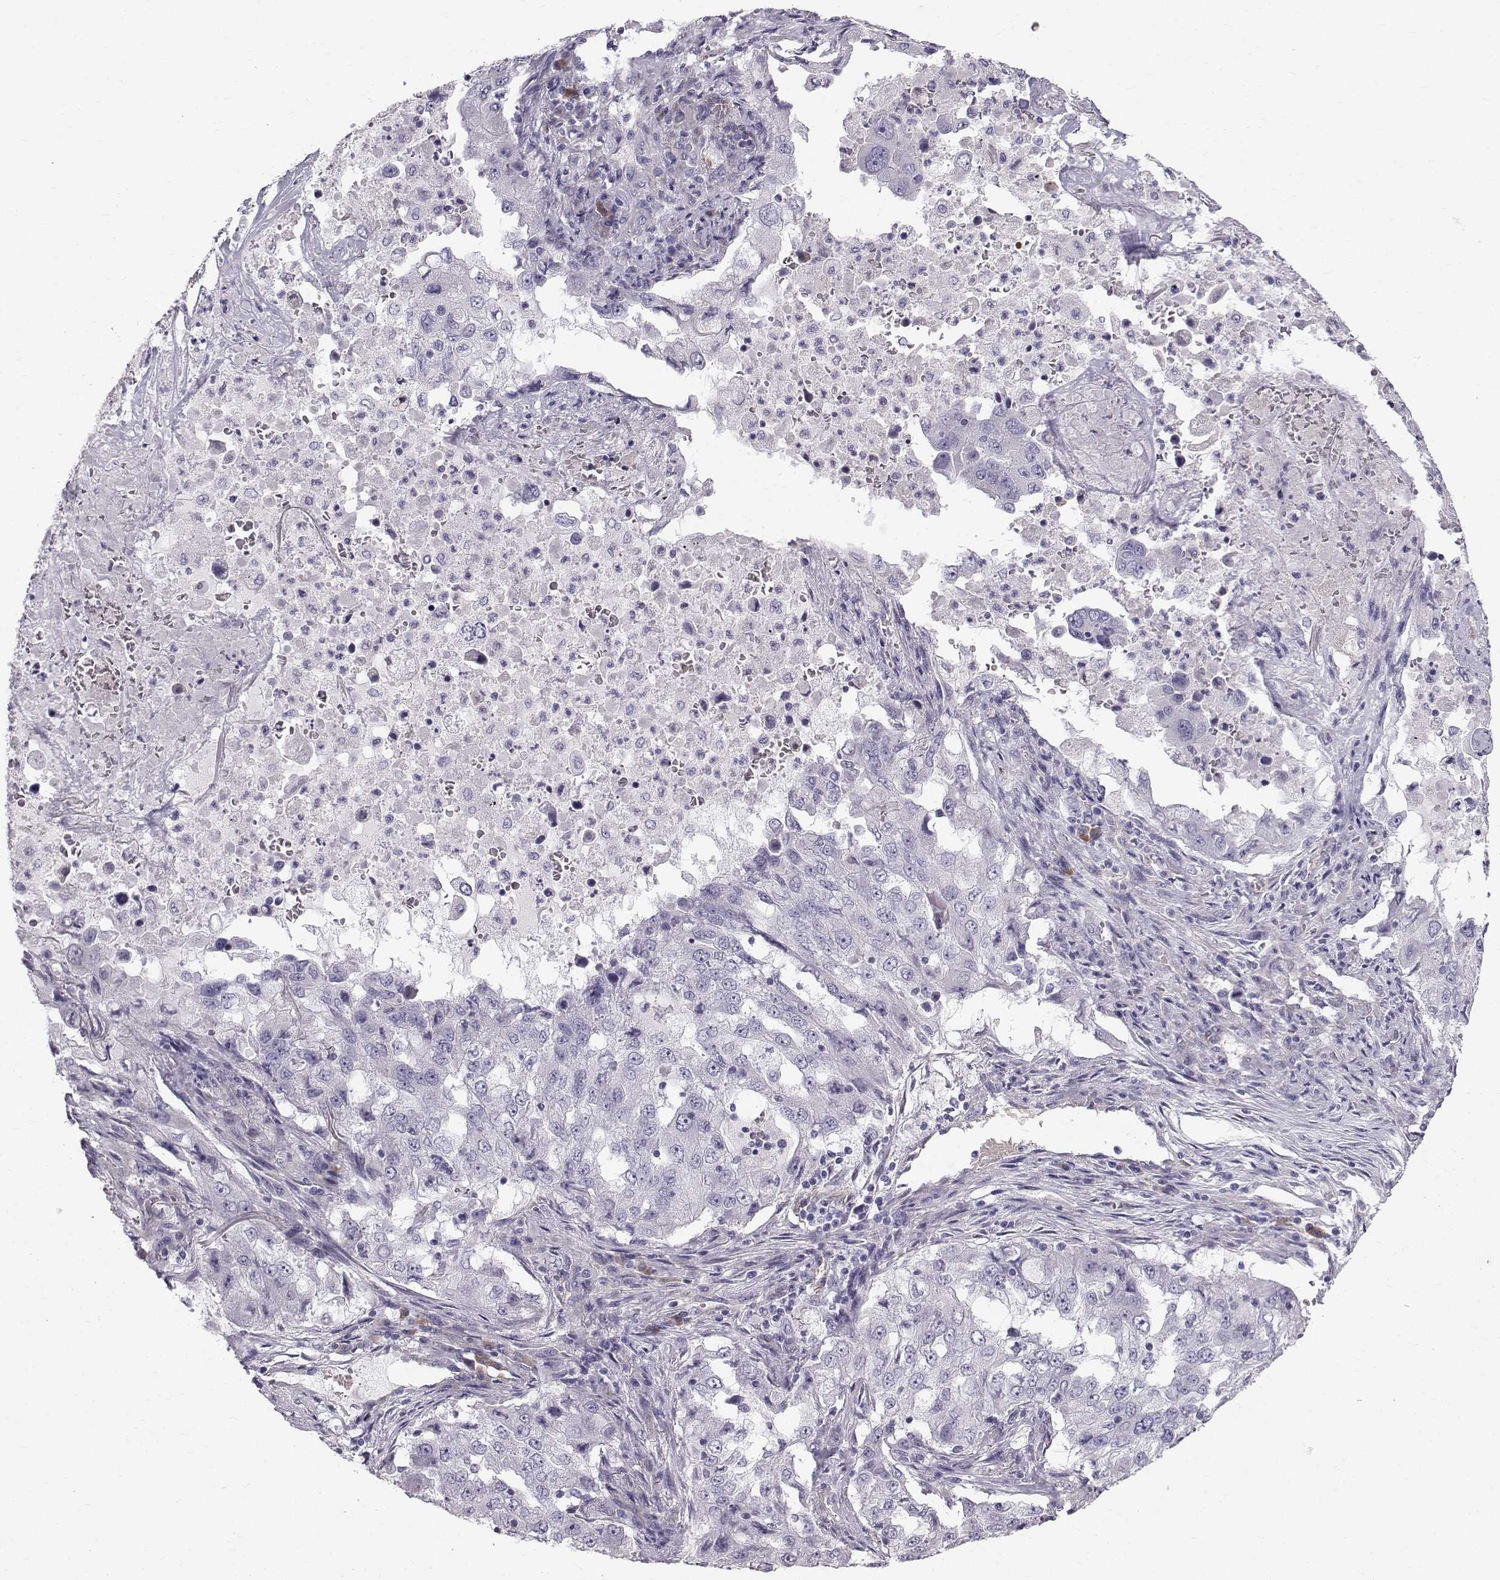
{"staining": {"intensity": "negative", "quantity": "none", "location": "none"}, "tissue": "lung cancer", "cell_type": "Tumor cells", "image_type": "cancer", "snomed": [{"axis": "morphology", "description": "Adenocarcinoma, NOS"}, {"axis": "topography", "description": "Lung"}], "caption": "A photomicrograph of lung cancer stained for a protein displays no brown staining in tumor cells. Nuclei are stained in blue.", "gene": "QPCT", "patient": {"sex": "female", "age": 61}}